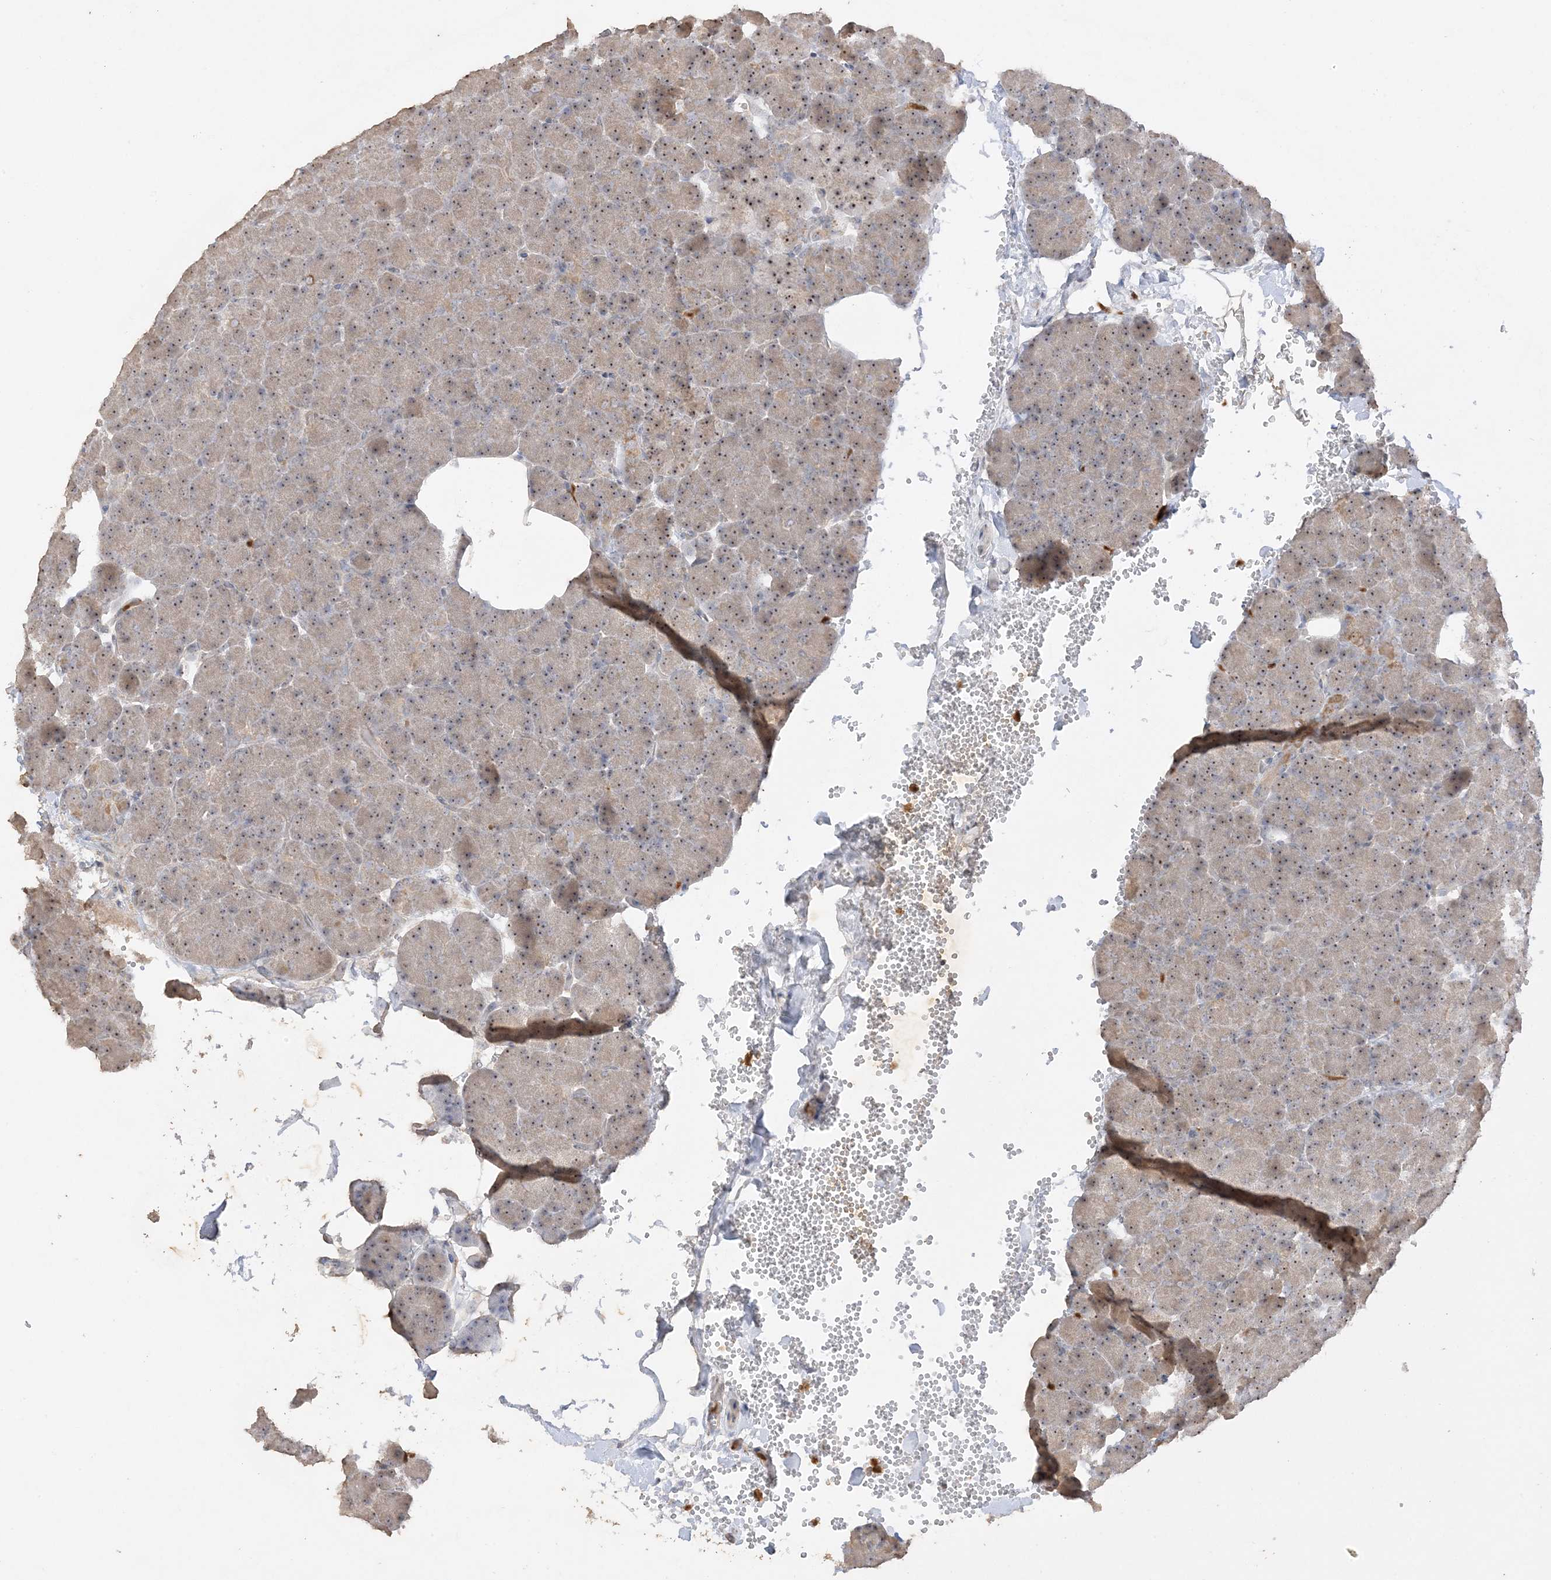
{"staining": {"intensity": "moderate", "quantity": "25%-75%", "location": "cytoplasmic/membranous,nuclear"}, "tissue": "pancreas", "cell_type": "Exocrine glandular cells", "image_type": "normal", "snomed": [{"axis": "morphology", "description": "Normal tissue, NOS"}, {"axis": "morphology", "description": "Carcinoid, malignant, NOS"}, {"axis": "topography", "description": "Pancreas"}], "caption": "High-magnification brightfield microscopy of normal pancreas stained with DAB (brown) and counterstained with hematoxylin (blue). exocrine glandular cells exhibit moderate cytoplasmic/membranous,nuclear positivity is seen in about25%-75% of cells. The staining was performed using DAB, with brown indicating positive protein expression. Nuclei are stained blue with hematoxylin.", "gene": "DDX18", "patient": {"sex": "female", "age": 35}}